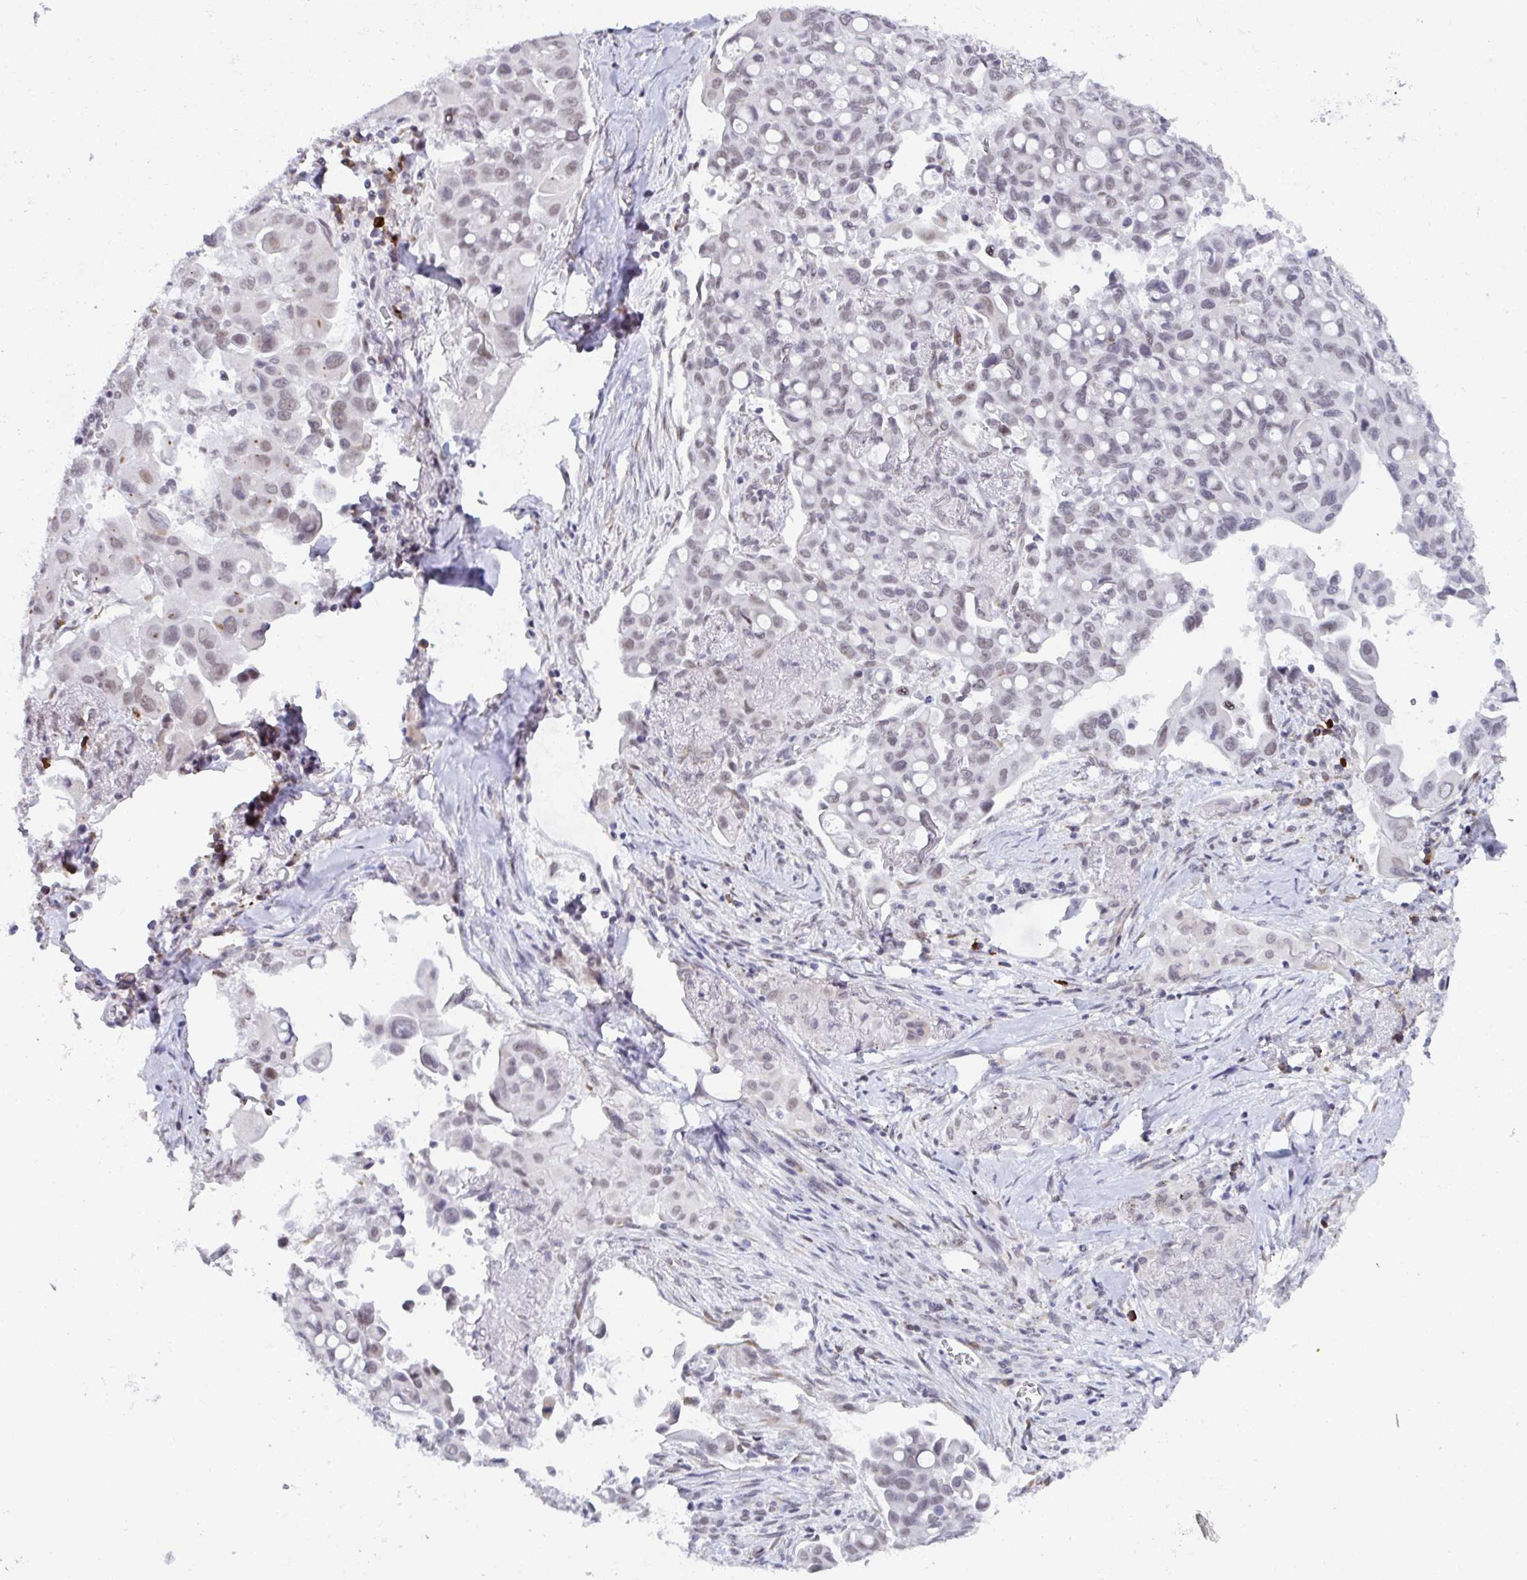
{"staining": {"intensity": "weak", "quantity": ">75%", "location": "nuclear"}, "tissue": "lung cancer", "cell_type": "Tumor cells", "image_type": "cancer", "snomed": [{"axis": "morphology", "description": "Adenocarcinoma, NOS"}, {"axis": "topography", "description": "Lung"}], "caption": "Immunohistochemistry (IHC) staining of lung cancer, which displays low levels of weak nuclear staining in approximately >75% of tumor cells indicating weak nuclear protein staining. The staining was performed using DAB (brown) for protein detection and nuclei were counterstained in hematoxylin (blue).", "gene": "WDR72", "patient": {"sex": "male", "age": 68}}